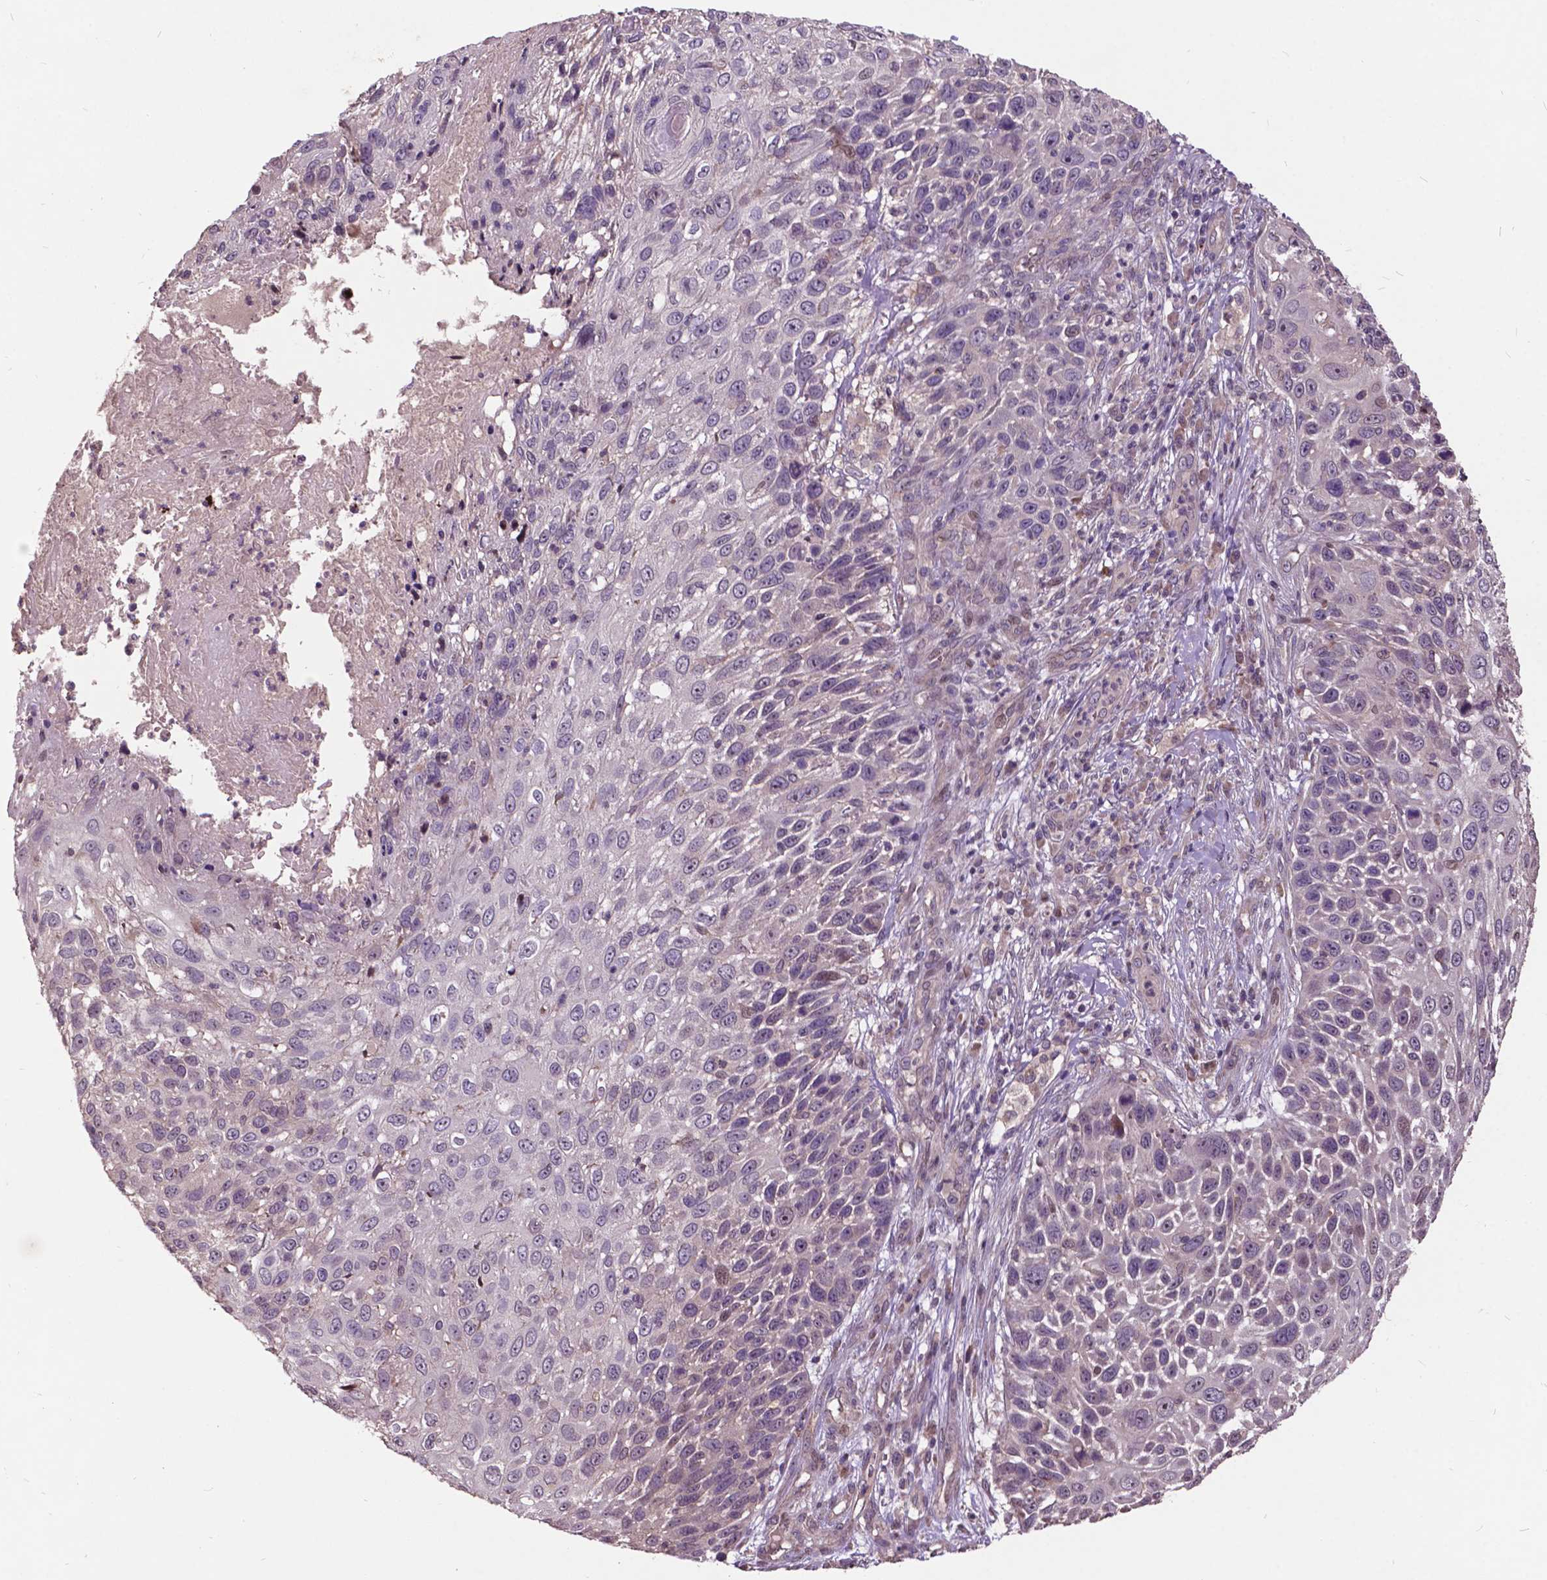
{"staining": {"intensity": "negative", "quantity": "none", "location": "none"}, "tissue": "skin cancer", "cell_type": "Tumor cells", "image_type": "cancer", "snomed": [{"axis": "morphology", "description": "Squamous cell carcinoma, NOS"}, {"axis": "topography", "description": "Skin"}], "caption": "High magnification brightfield microscopy of skin cancer (squamous cell carcinoma) stained with DAB (3,3'-diaminobenzidine) (brown) and counterstained with hematoxylin (blue): tumor cells show no significant expression.", "gene": "AP1S3", "patient": {"sex": "male", "age": 92}}